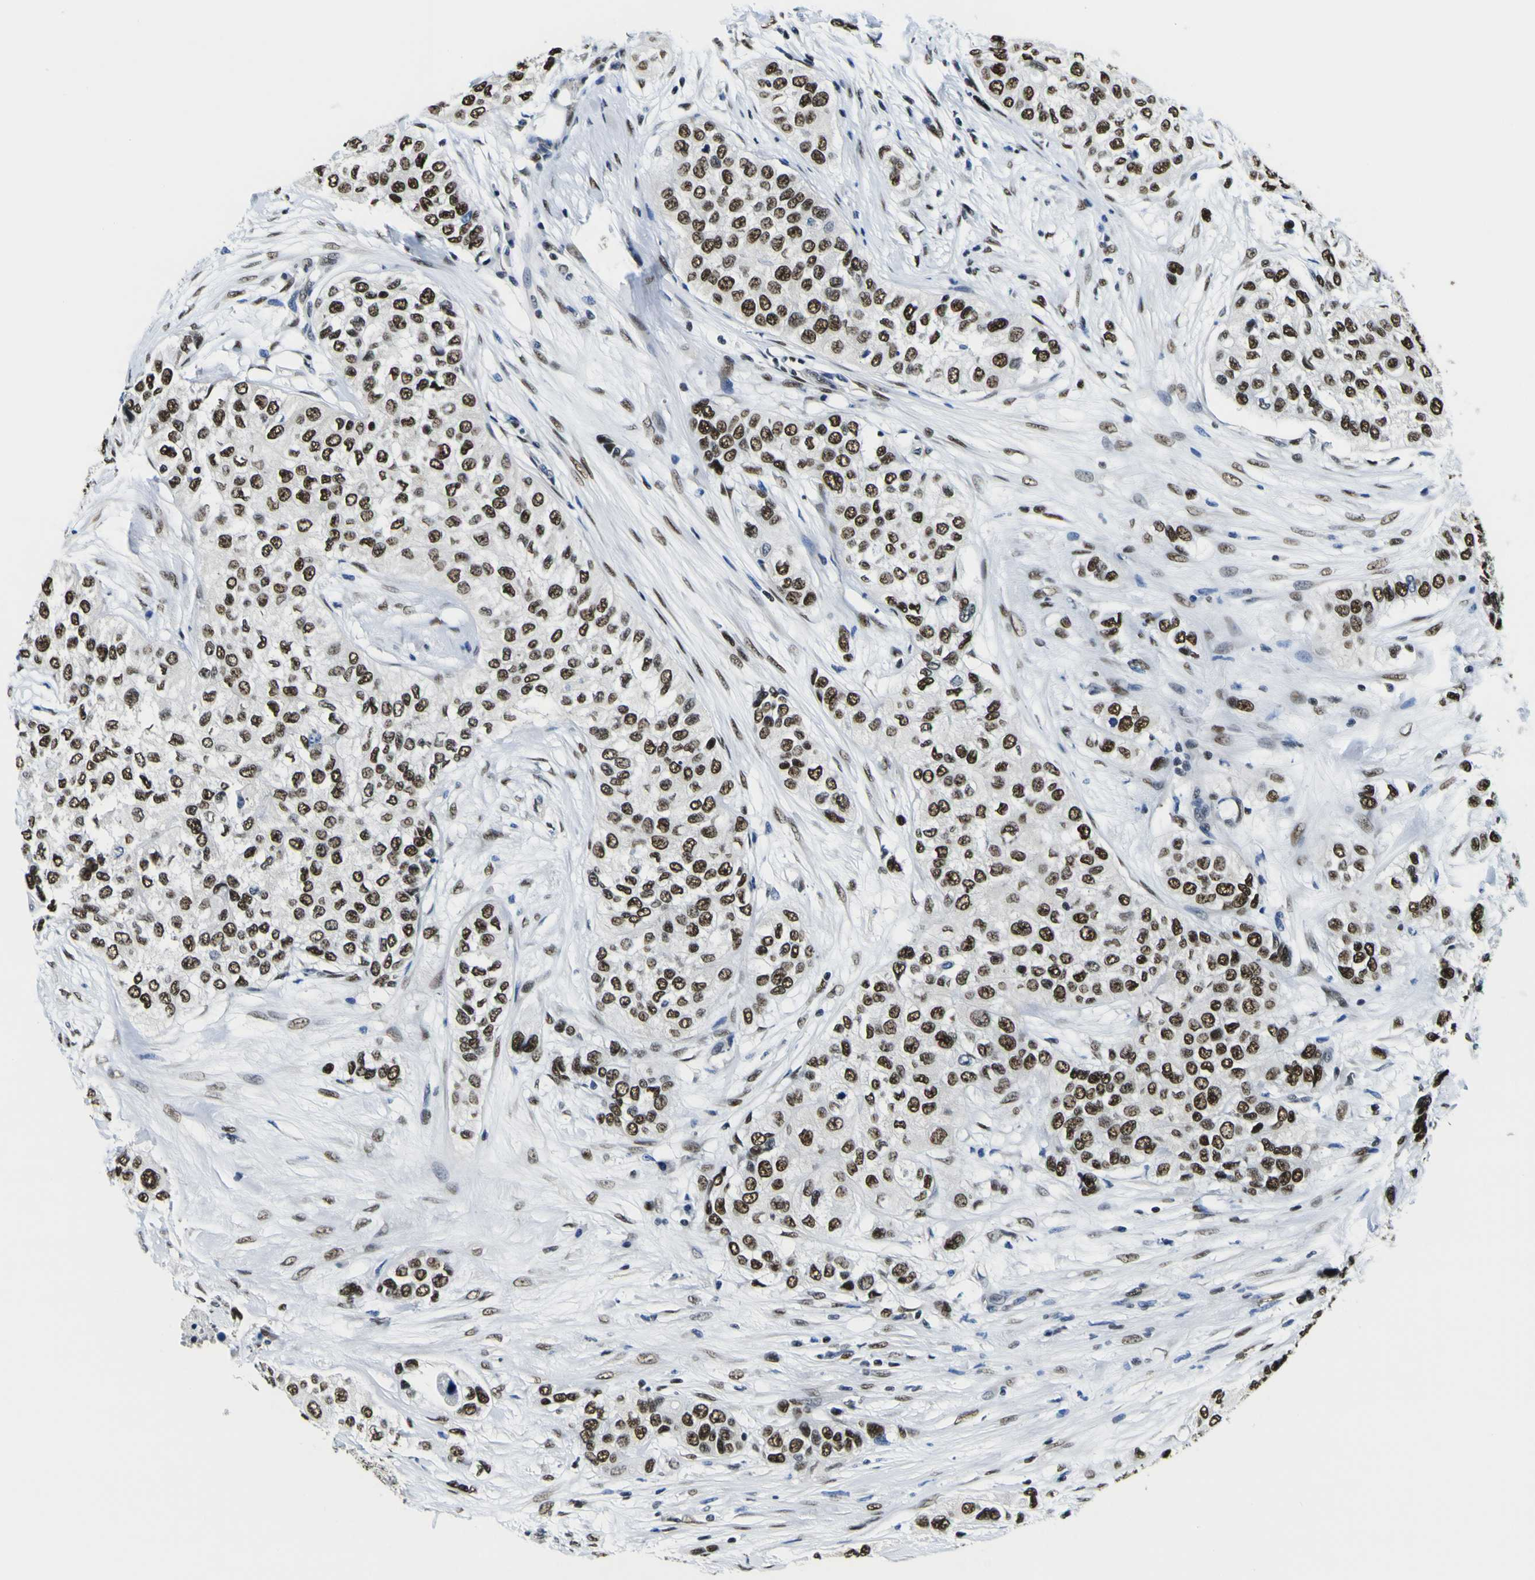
{"staining": {"intensity": "strong", "quantity": ">75%", "location": "nuclear"}, "tissue": "urothelial cancer", "cell_type": "Tumor cells", "image_type": "cancer", "snomed": [{"axis": "morphology", "description": "Urothelial carcinoma, High grade"}, {"axis": "topography", "description": "Urinary bladder"}], "caption": "Approximately >75% of tumor cells in human urothelial cancer display strong nuclear protein expression as visualized by brown immunohistochemical staining.", "gene": "SP1", "patient": {"sex": "female", "age": 56}}